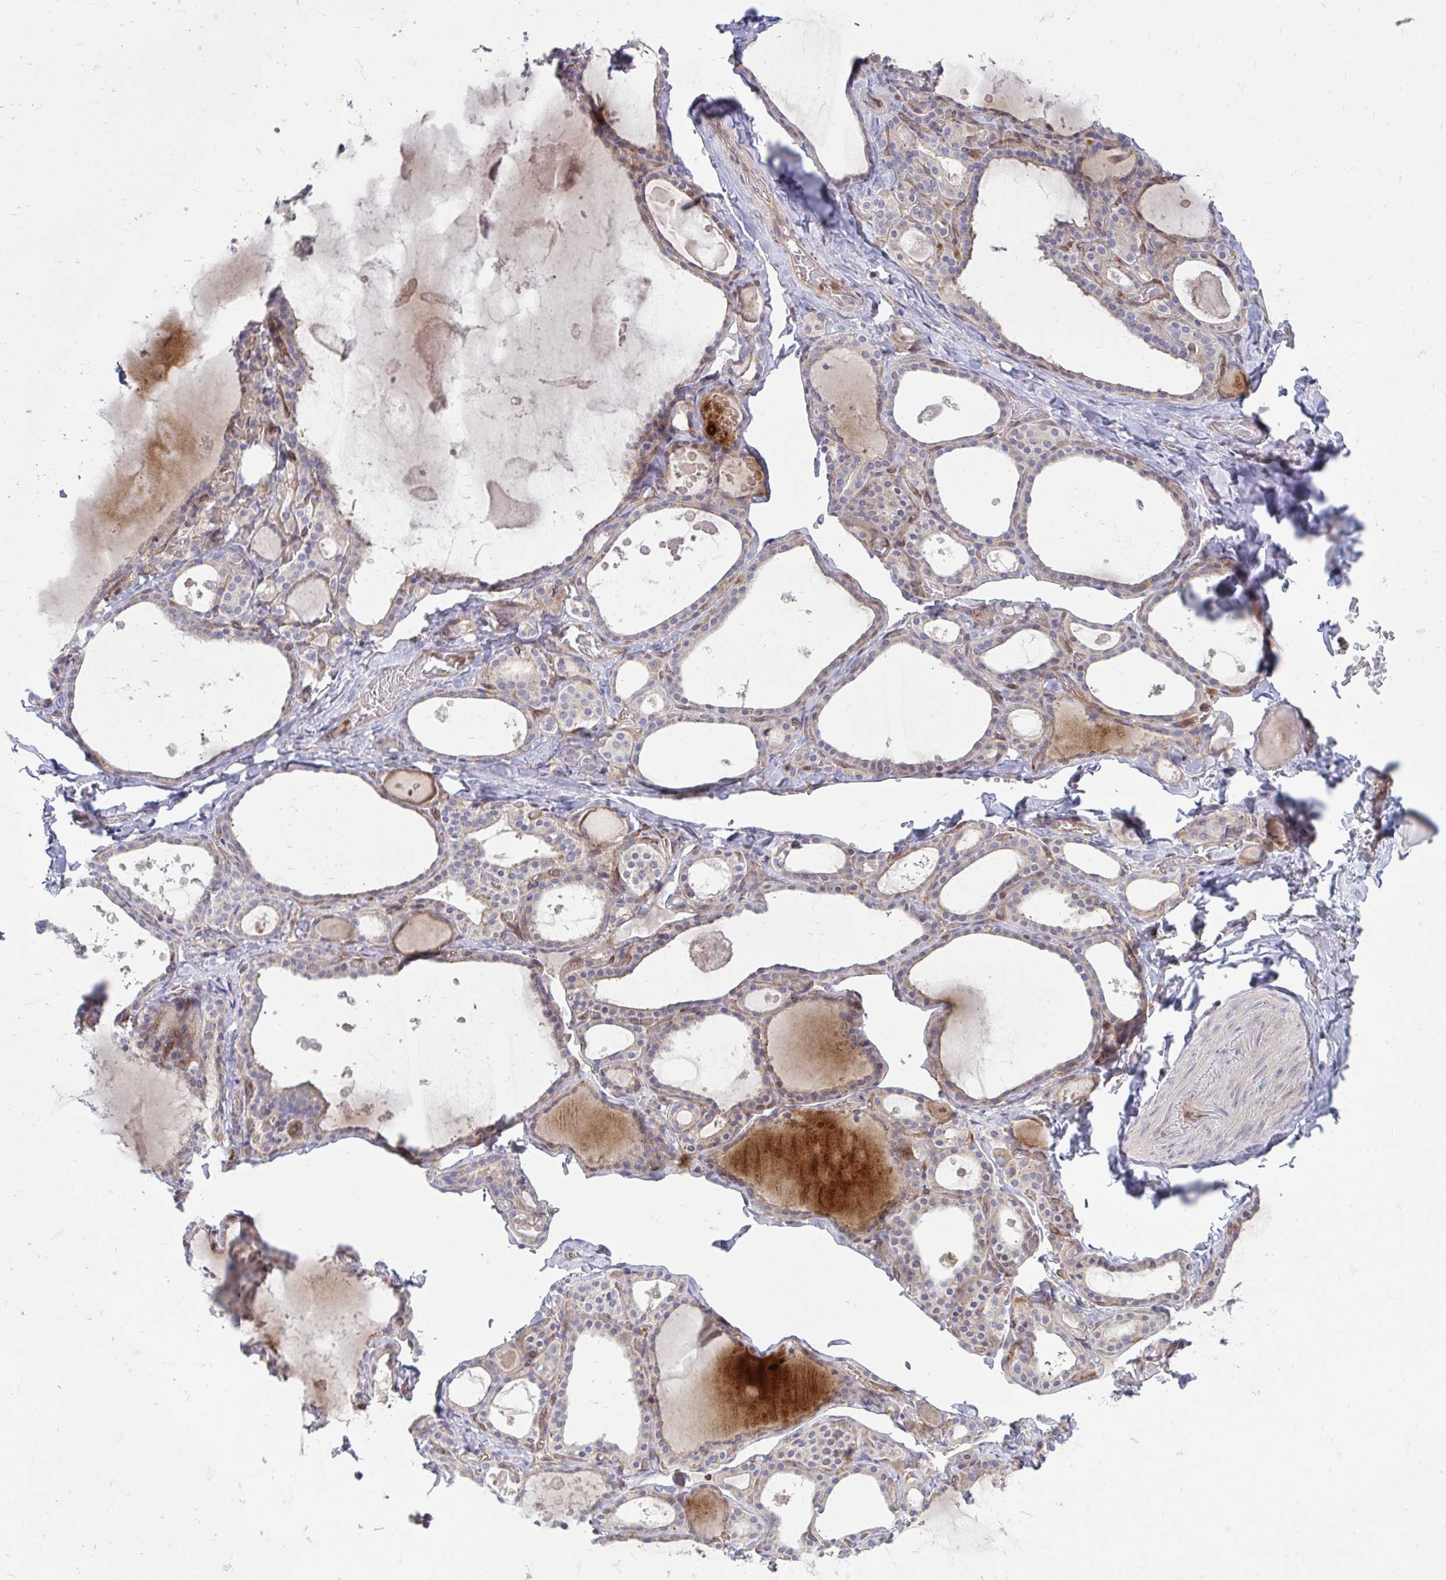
{"staining": {"intensity": "moderate", "quantity": "<25%", "location": "cytoplasmic/membranous"}, "tissue": "thyroid gland", "cell_type": "Glandular cells", "image_type": "normal", "snomed": [{"axis": "morphology", "description": "Normal tissue, NOS"}, {"axis": "topography", "description": "Thyroid gland"}], "caption": "Immunohistochemistry histopathology image of normal human thyroid gland stained for a protein (brown), which shows low levels of moderate cytoplasmic/membranous expression in about <25% of glandular cells.", "gene": "ASAP1", "patient": {"sex": "male", "age": 56}}